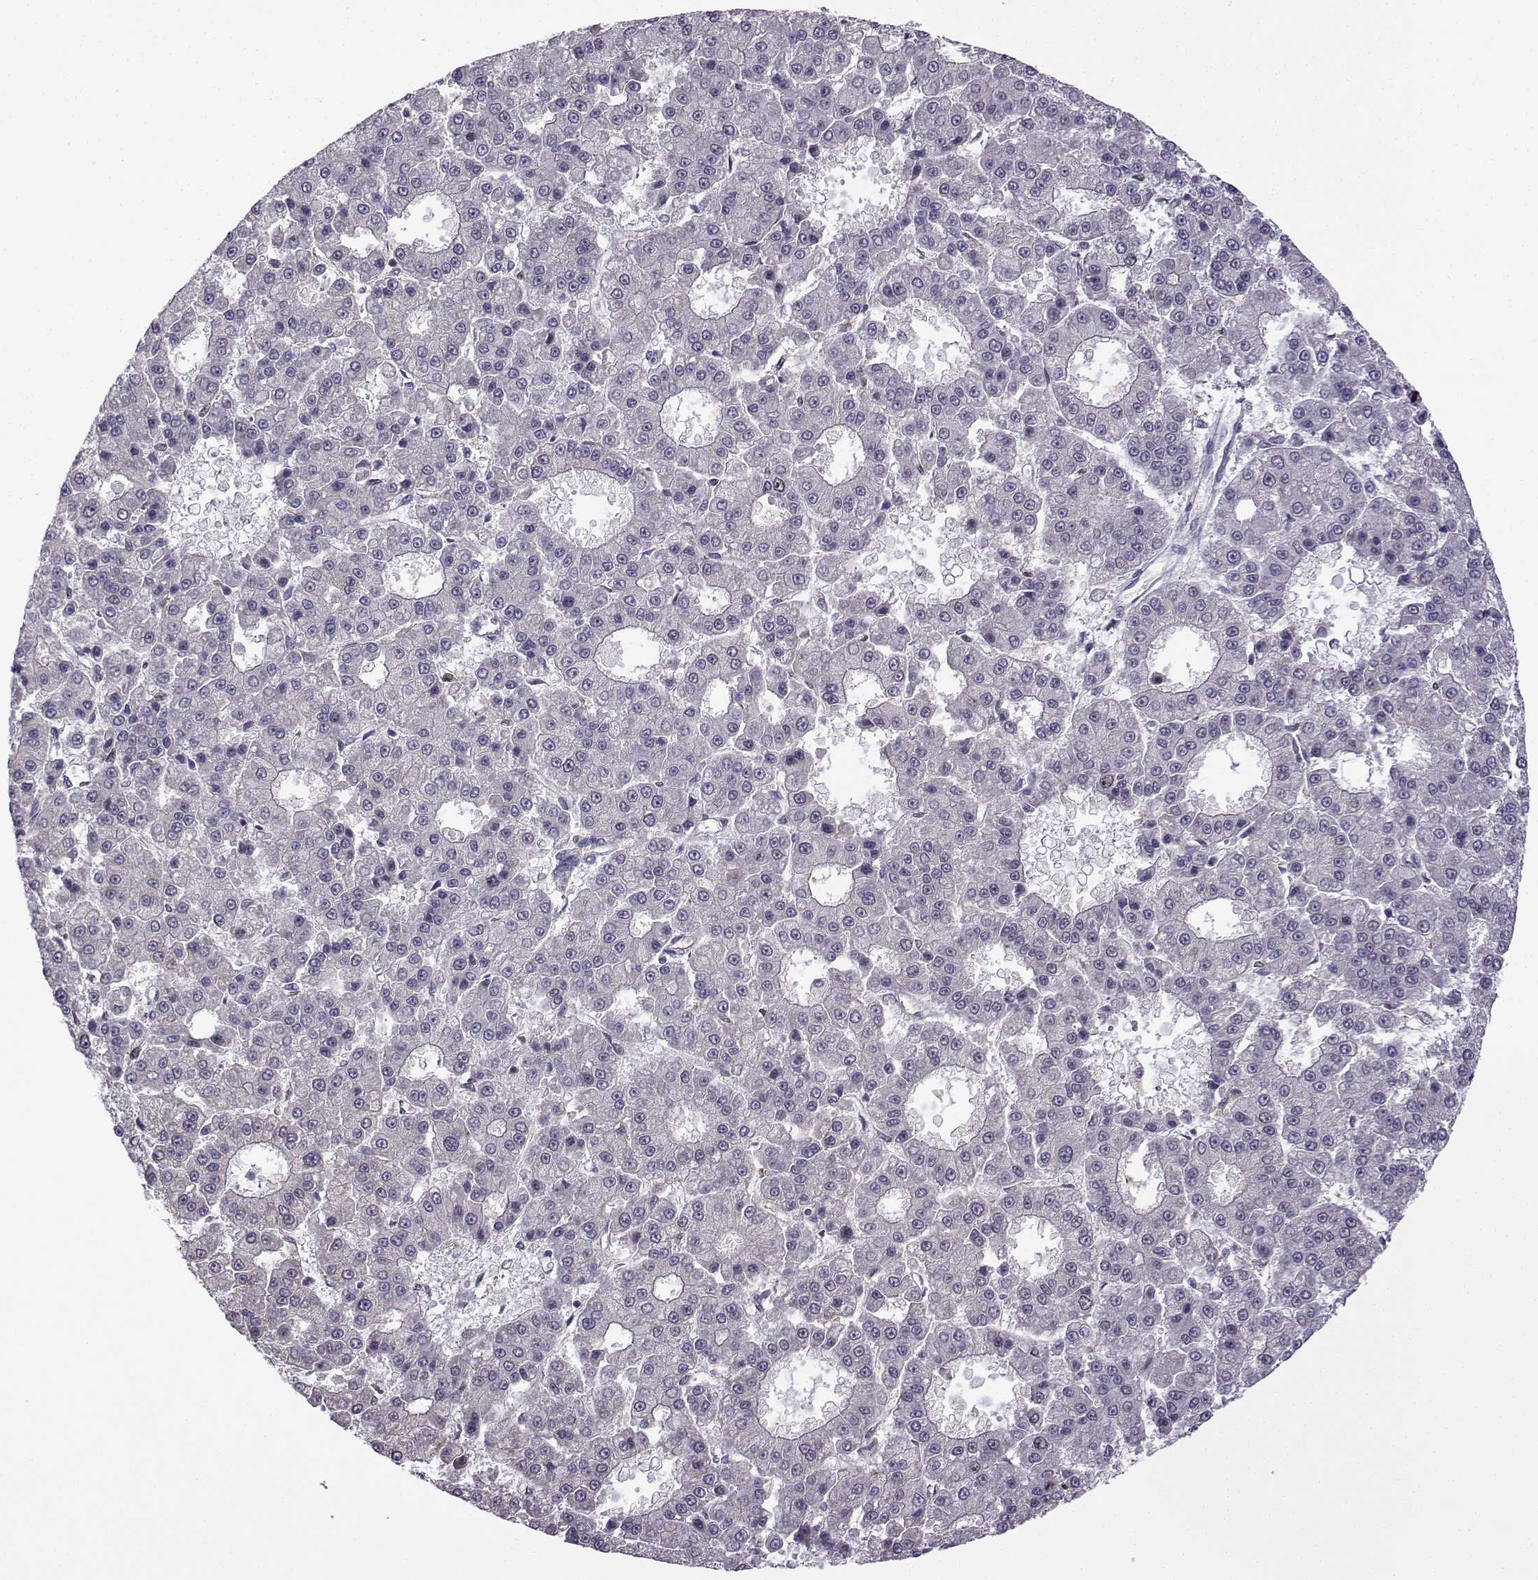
{"staining": {"intensity": "negative", "quantity": "none", "location": "none"}, "tissue": "liver cancer", "cell_type": "Tumor cells", "image_type": "cancer", "snomed": [{"axis": "morphology", "description": "Carcinoma, Hepatocellular, NOS"}, {"axis": "topography", "description": "Liver"}], "caption": "Tumor cells show no significant protein positivity in liver hepatocellular carcinoma. (DAB (3,3'-diaminobenzidine) IHC with hematoxylin counter stain).", "gene": "INCENP", "patient": {"sex": "male", "age": 70}}